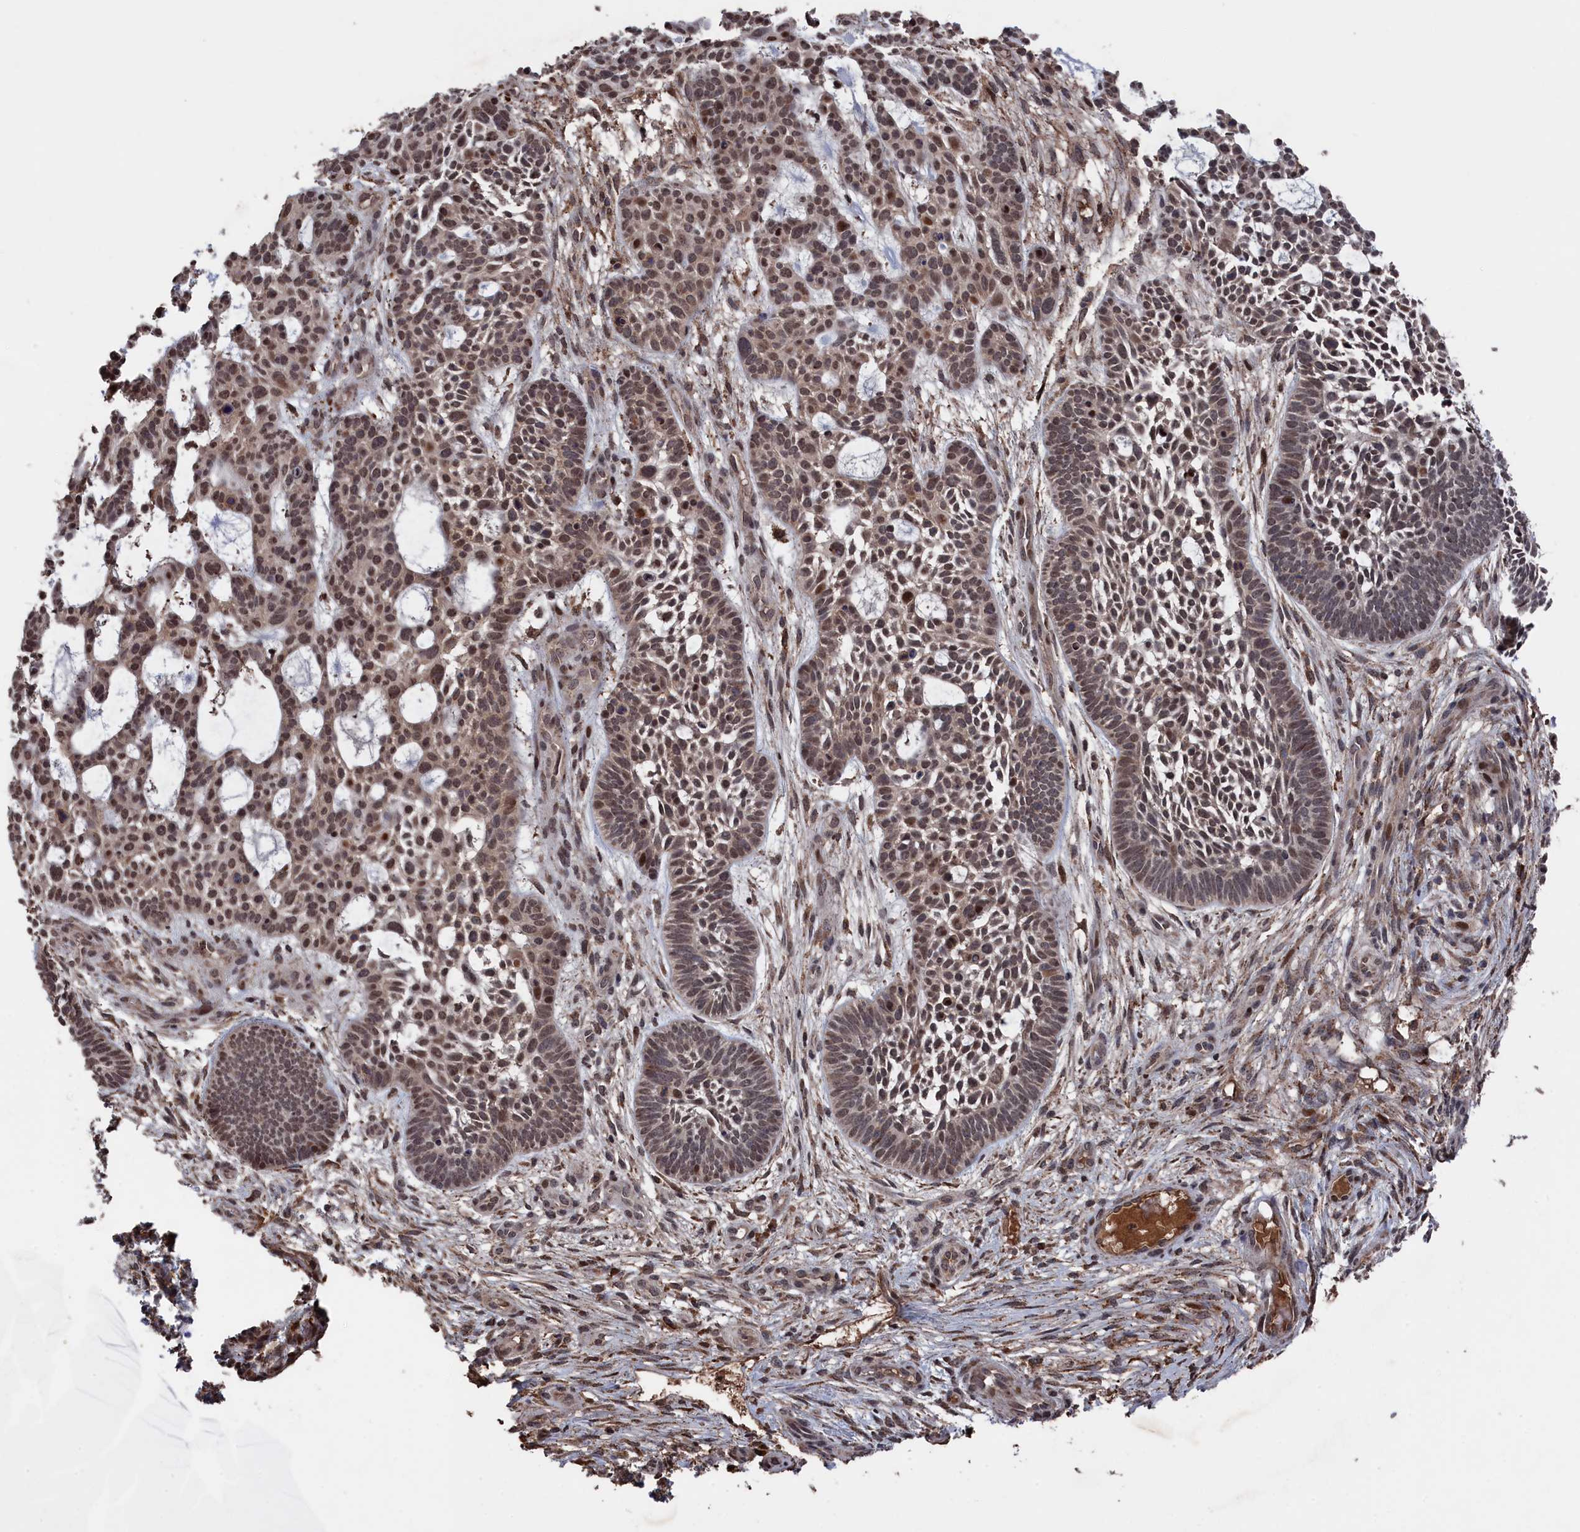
{"staining": {"intensity": "moderate", "quantity": ">75%", "location": "nuclear"}, "tissue": "skin cancer", "cell_type": "Tumor cells", "image_type": "cancer", "snomed": [{"axis": "morphology", "description": "Basal cell carcinoma"}, {"axis": "topography", "description": "Skin"}], "caption": "A brown stain shows moderate nuclear positivity of a protein in skin basal cell carcinoma tumor cells.", "gene": "CEACAM21", "patient": {"sex": "male", "age": 89}}